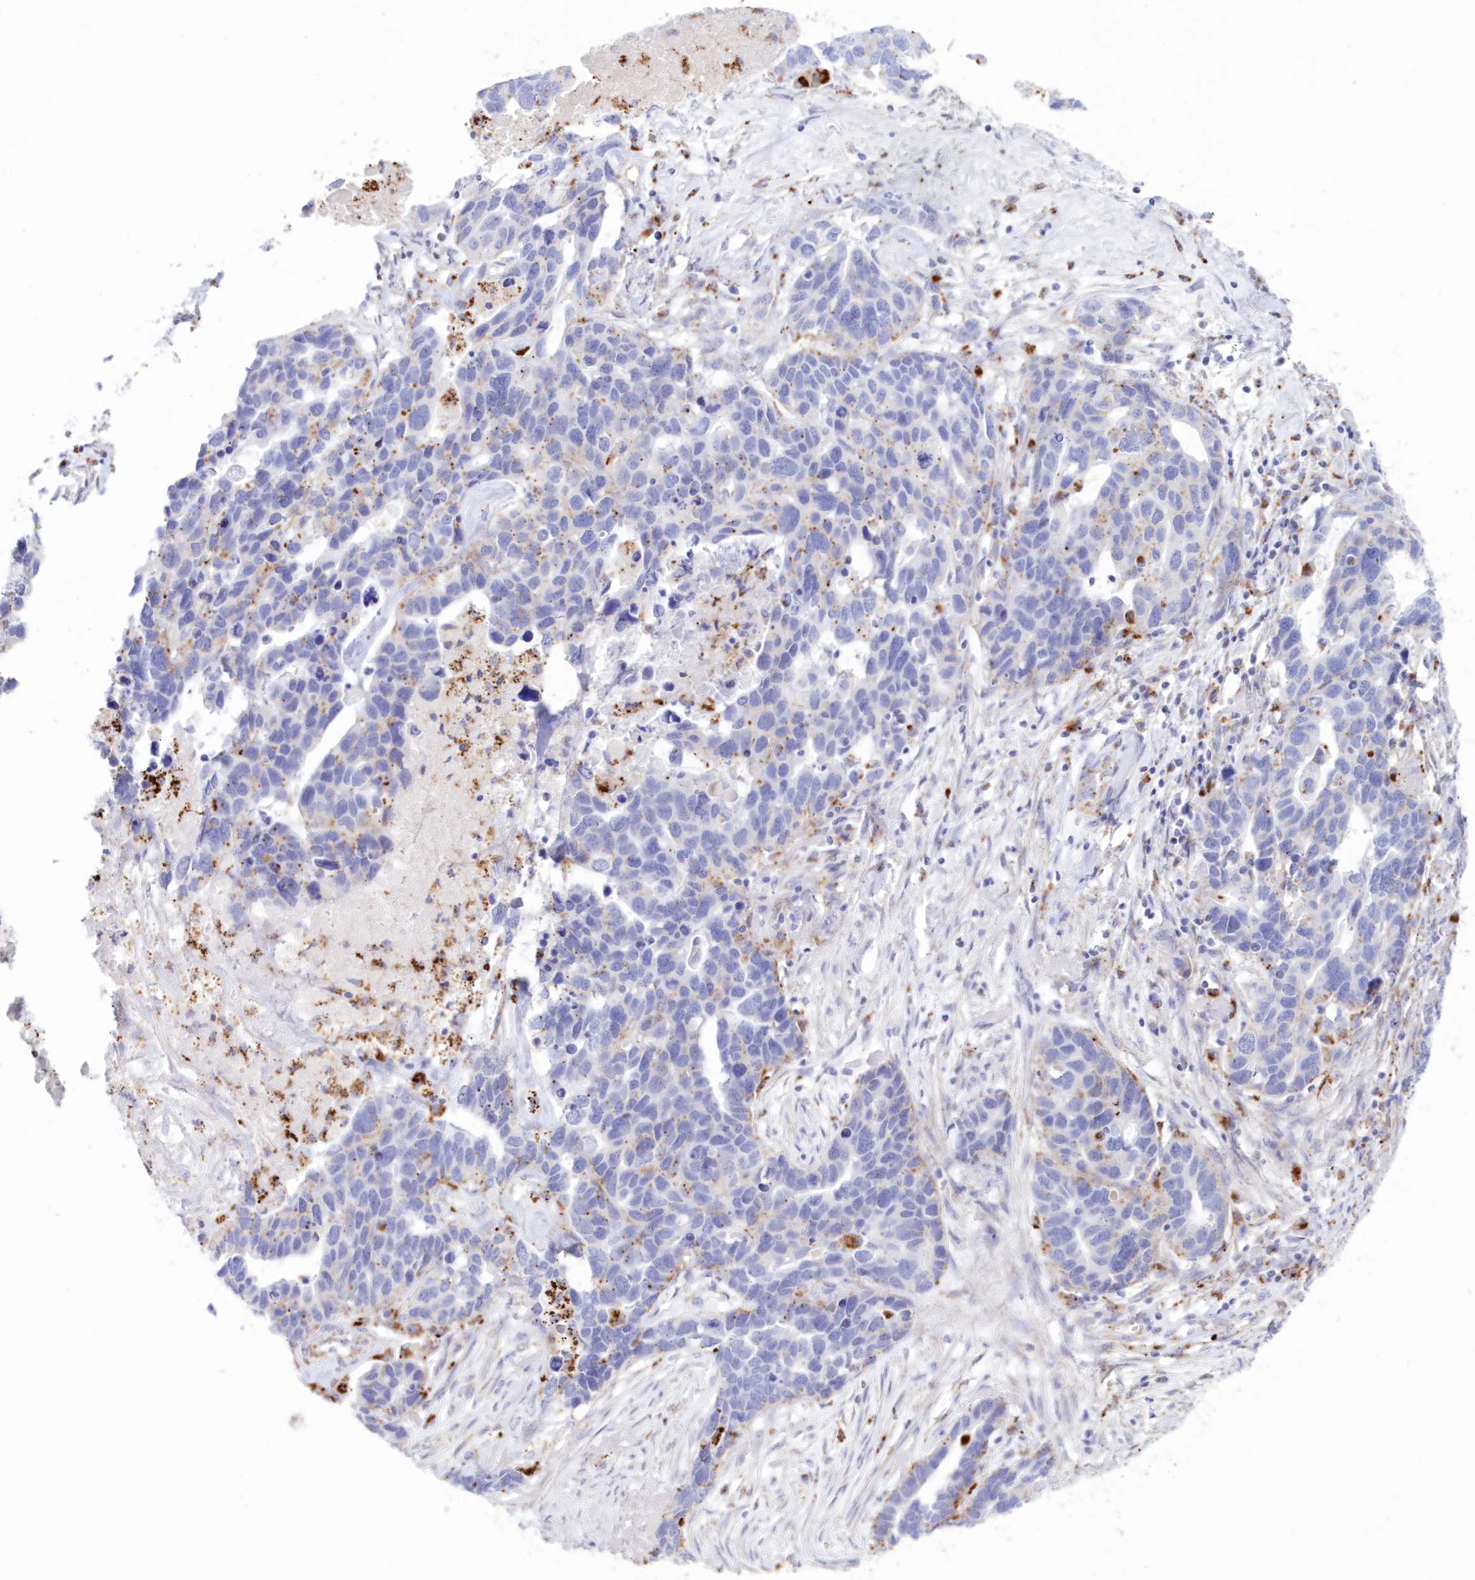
{"staining": {"intensity": "weak", "quantity": "<25%", "location": "cytoplasmic/membranous"}, "tissue": "ovarian cancer", "cell_type": "Tumor cells", "image_type": "cancer", "snomed": [{"axis": "morphology", "description": "Cystadenocarcinoma, serous, NOS"}, {"axis": "topography", "description": "Ovary"}], "caption": "Immunohistochemical staining of ovarian cancer (serous cystadenocarcinoma) displays no significant staining in tumor cells.", "gene": "TPP1", "patient": {"sex": "female", "age": 54}}